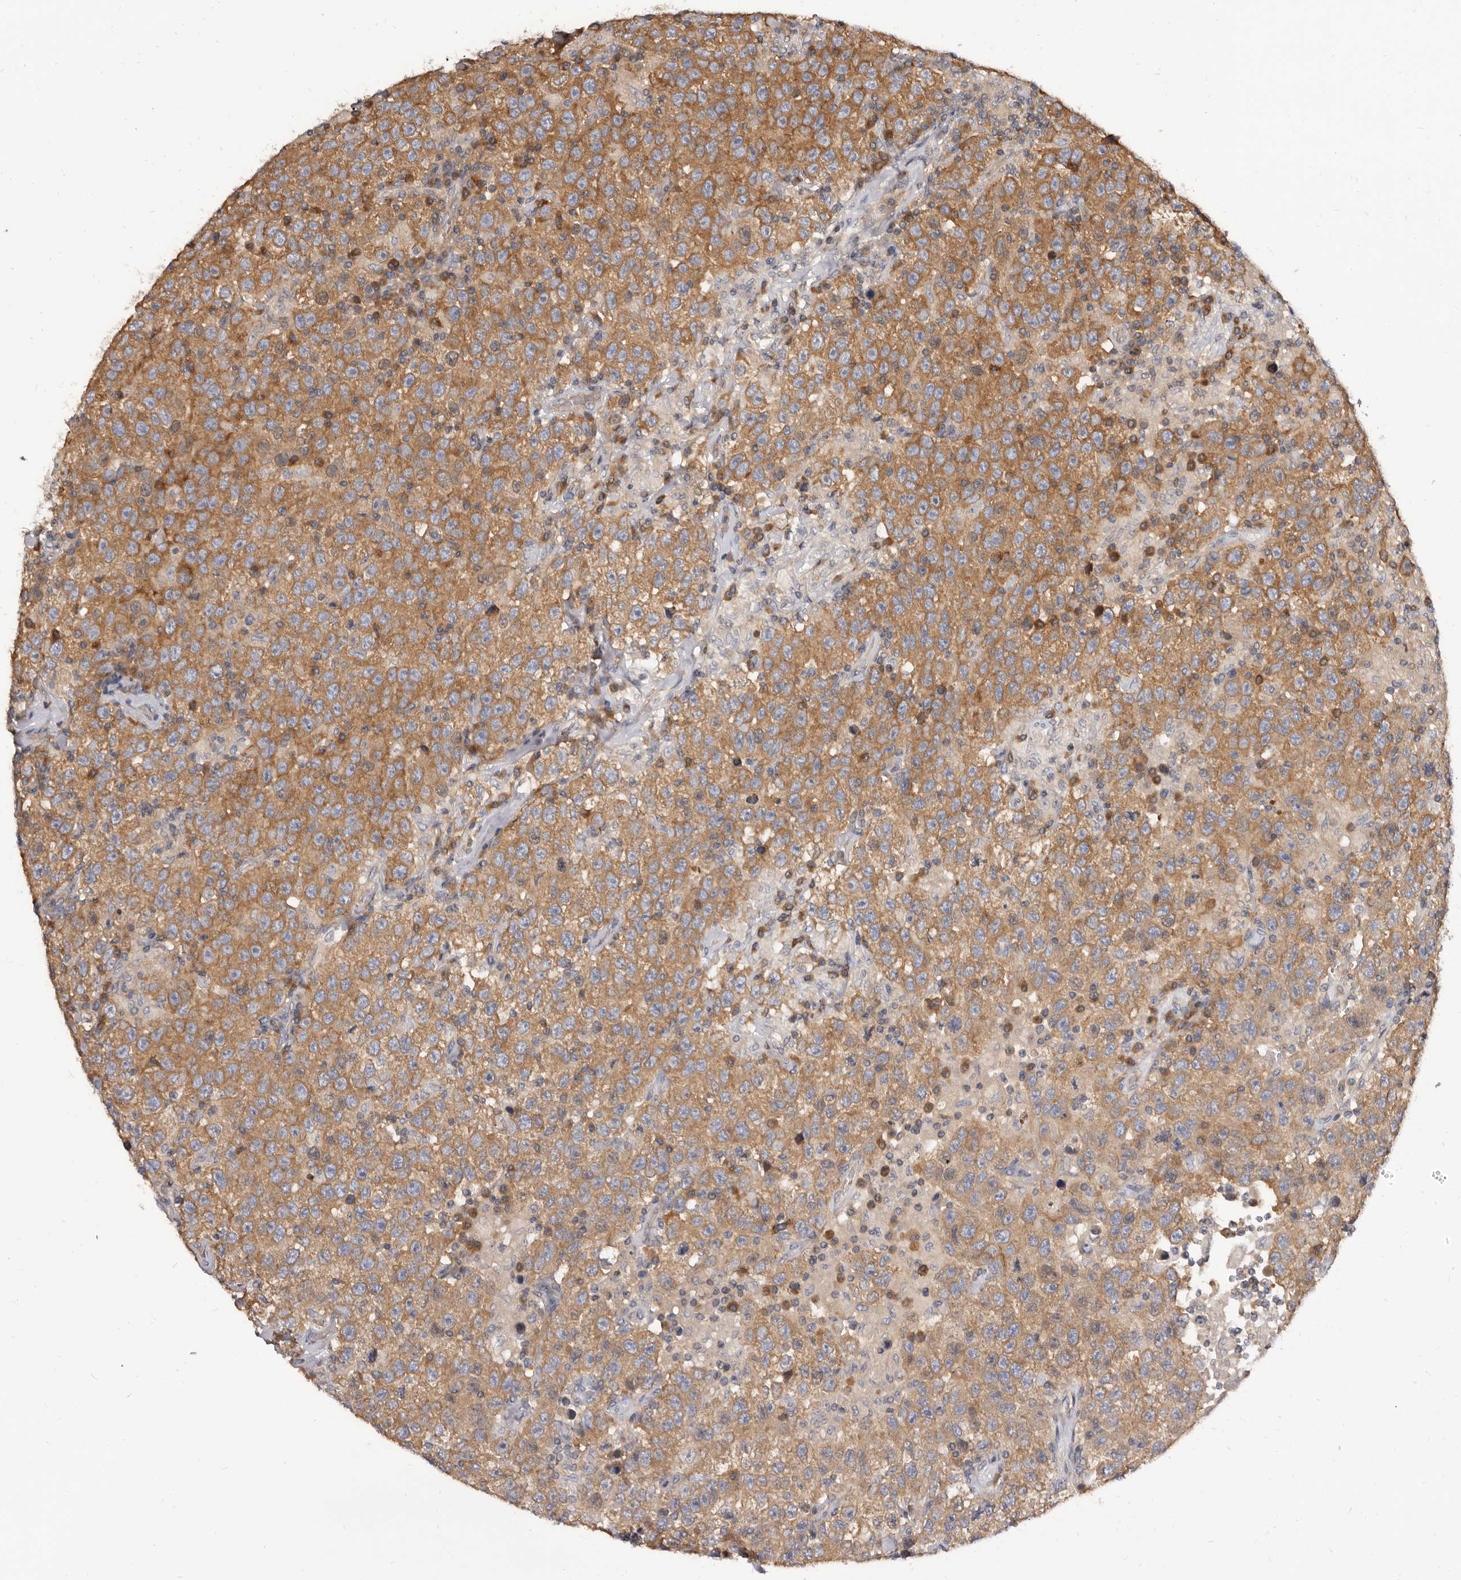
{"staining": {"intensity": "moderate", "quantity": ">75%", "location": "cytoplasmic/membranous"}, "tissue": "testis cancer", "cell_type": "Tumor cells", "image_type": "cancer", "snomed": [{"axis": "morphology", "description": "Seminoma, NOS"}, {"axis": "topography", "description": "Testis"}], "caption": "Testis cancer (seminoma) stained with DAB (3,3'-diaminobenzidine) immunohistochemistry displays medium levels of moderate cytoplasmic/membranous staining in about >75% of tumor cells.", "gene": "ADAMTS20", "patient": {"sex": "male", "age": 41}}